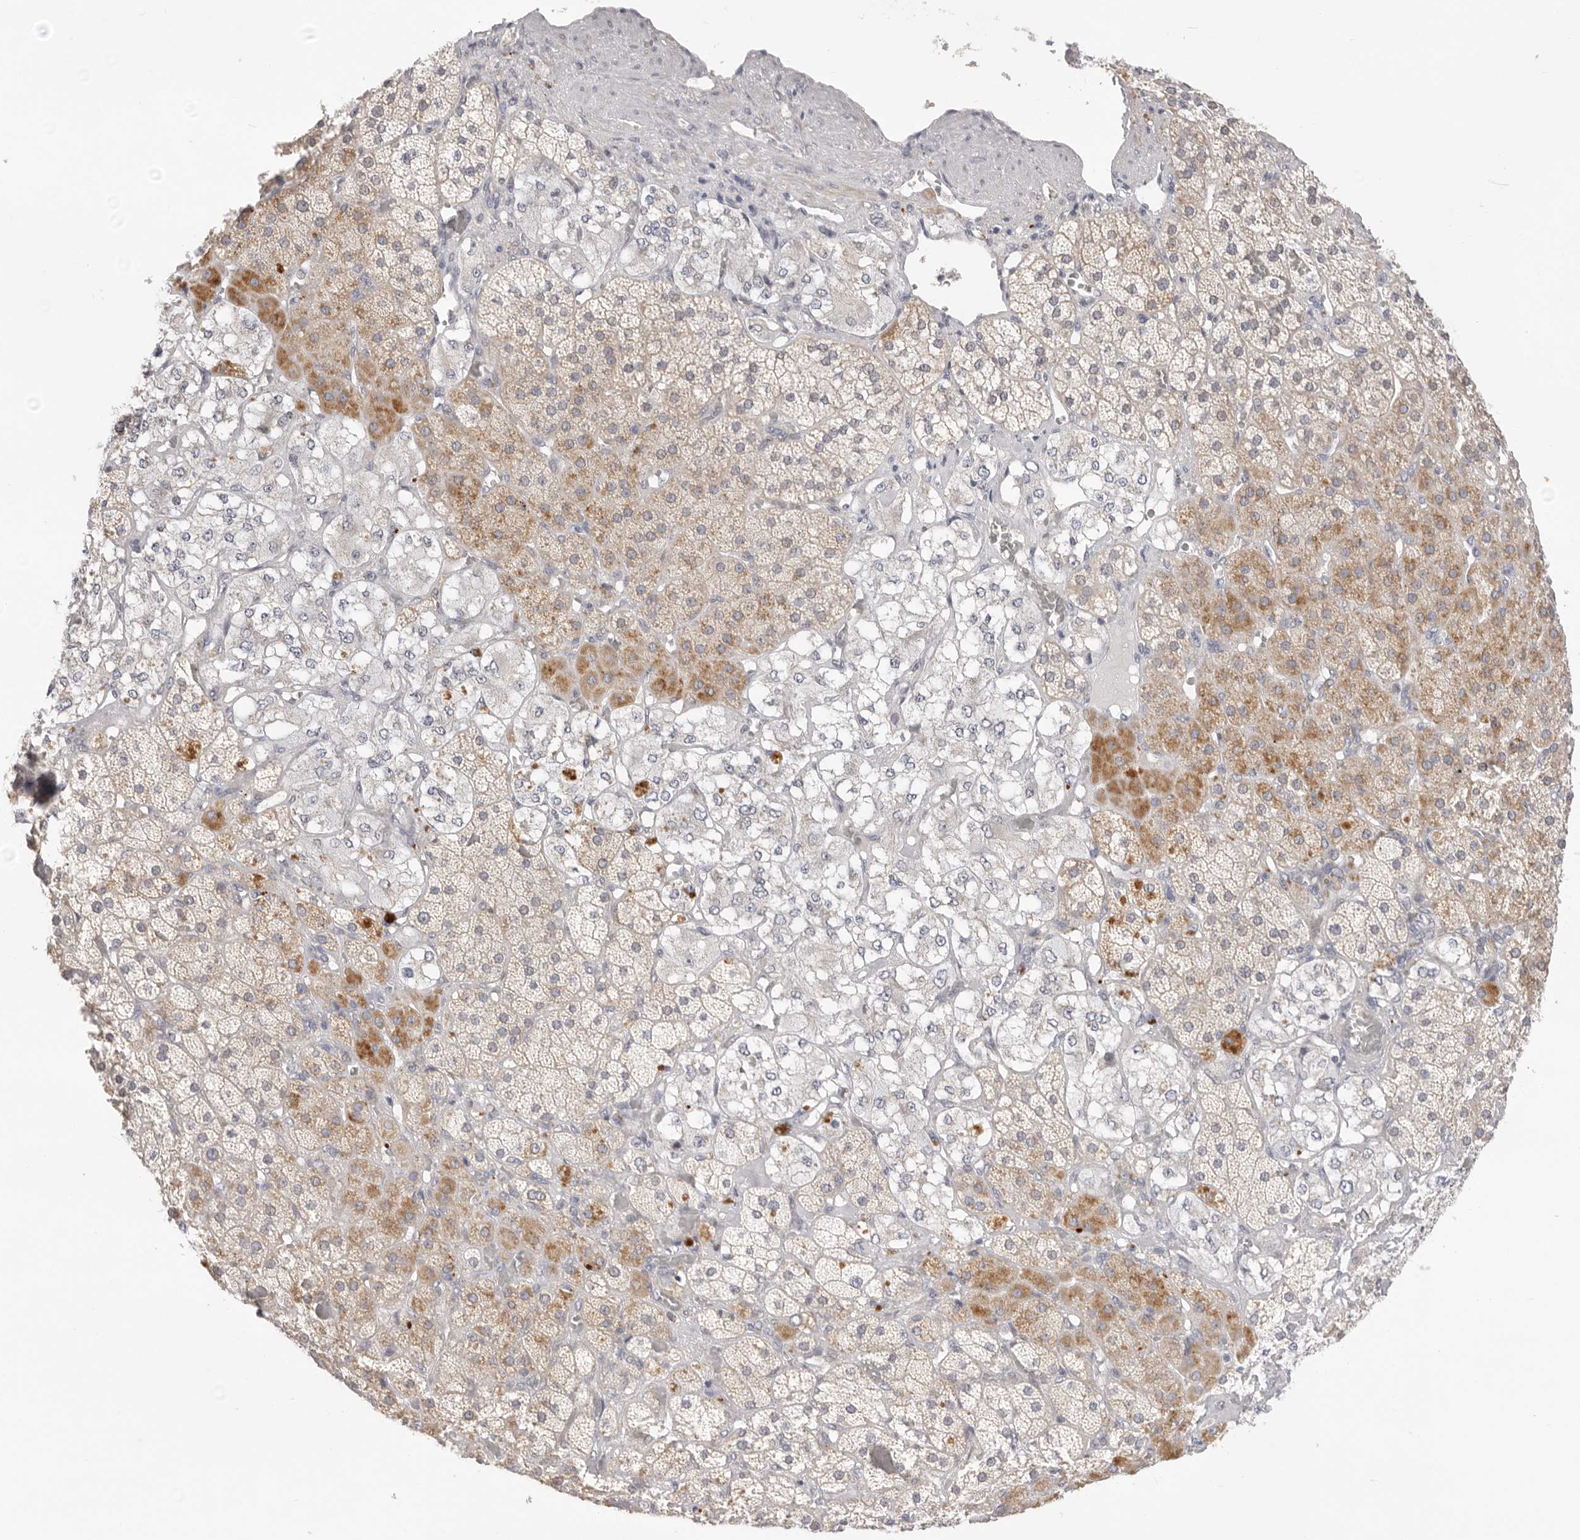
{"staining": {"intensity": "moderate", "quantity": "25%-75%", "location": "cytoplasmic/membranous"}, "tissue": "adrenal gland", "cell_type": "Glandular cells", "image_type": "normal", "snomed": [{"axis": "morphology", "description": "Normal tissue, NOS"}, {"axis": "topography", "description": "Adrenal gland"}], "caption": "Brown immunohistochemical staining in unremarkable adrenal gland shows moderate cytoplasmic/membranous expression in about 25%-75% of glandular cells. The staining was performed using DAB (3,3'-diaminobenzidine) to visualize the protein expression in brown, while the nuclei were stained in blue with hematoxylin (Magnification: 20x).", "gene": "USH1C", "patient": {"sex": "male", "age": 57}}